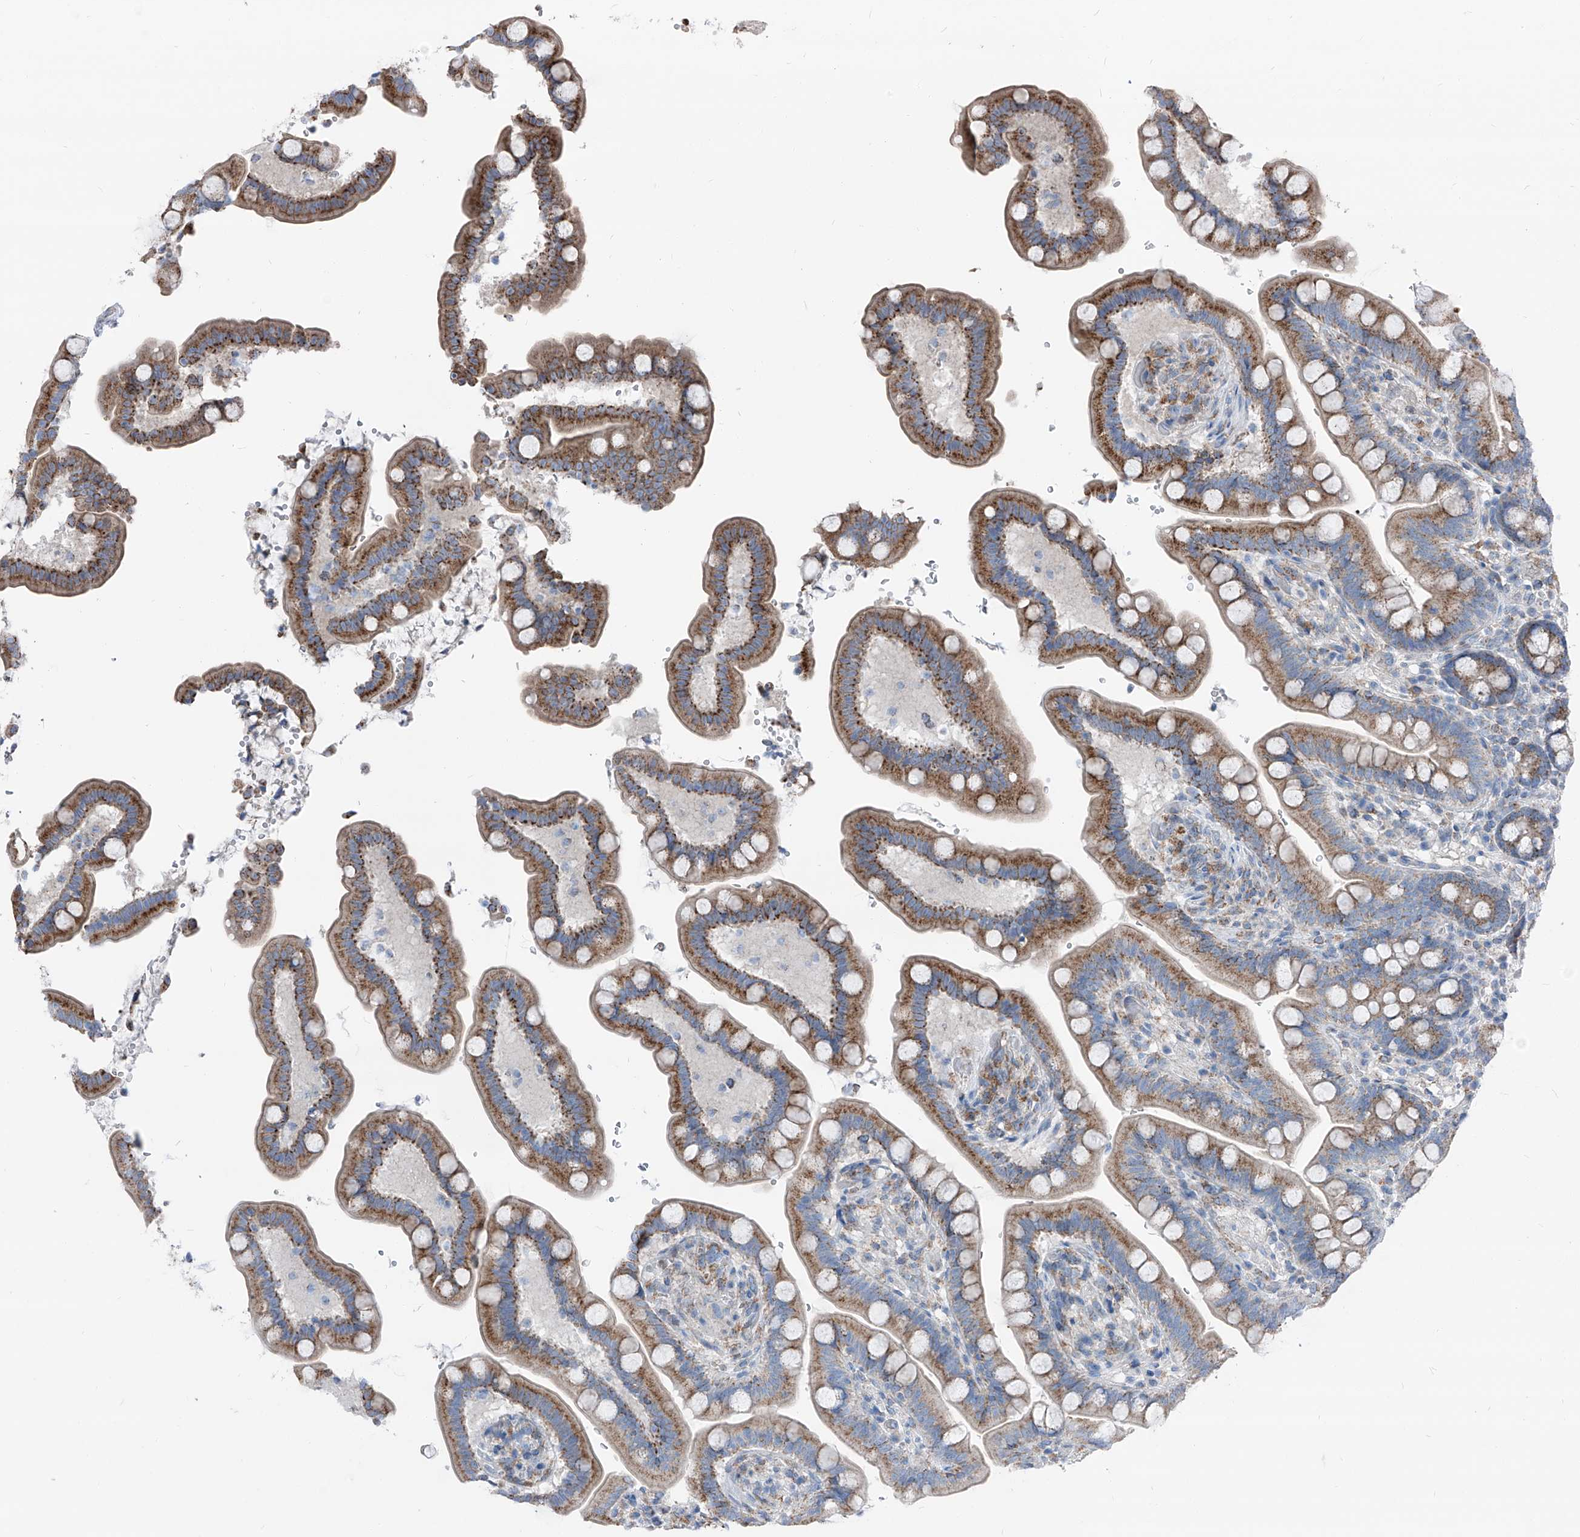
{"staining": {"intensity": "negative", "quantity": "none", "location": "none"}, "tissue": "colon", "cell_type": "Endothelial cells", "image_type": "normal", "snomed": [{"axis": "morphology", "description": "Normal tissue, NOS"}, {"axis": "topography", "description": "Smooth muscle"}, {"axis": "topography", "description": "Colon"}], "caption": "This is a image of immunohistochemistry staining of unremarkable colon, which shows no staining in endothelial cells.", "gene": "AGPS", "patient": {"sex": "male", "age": 73}}